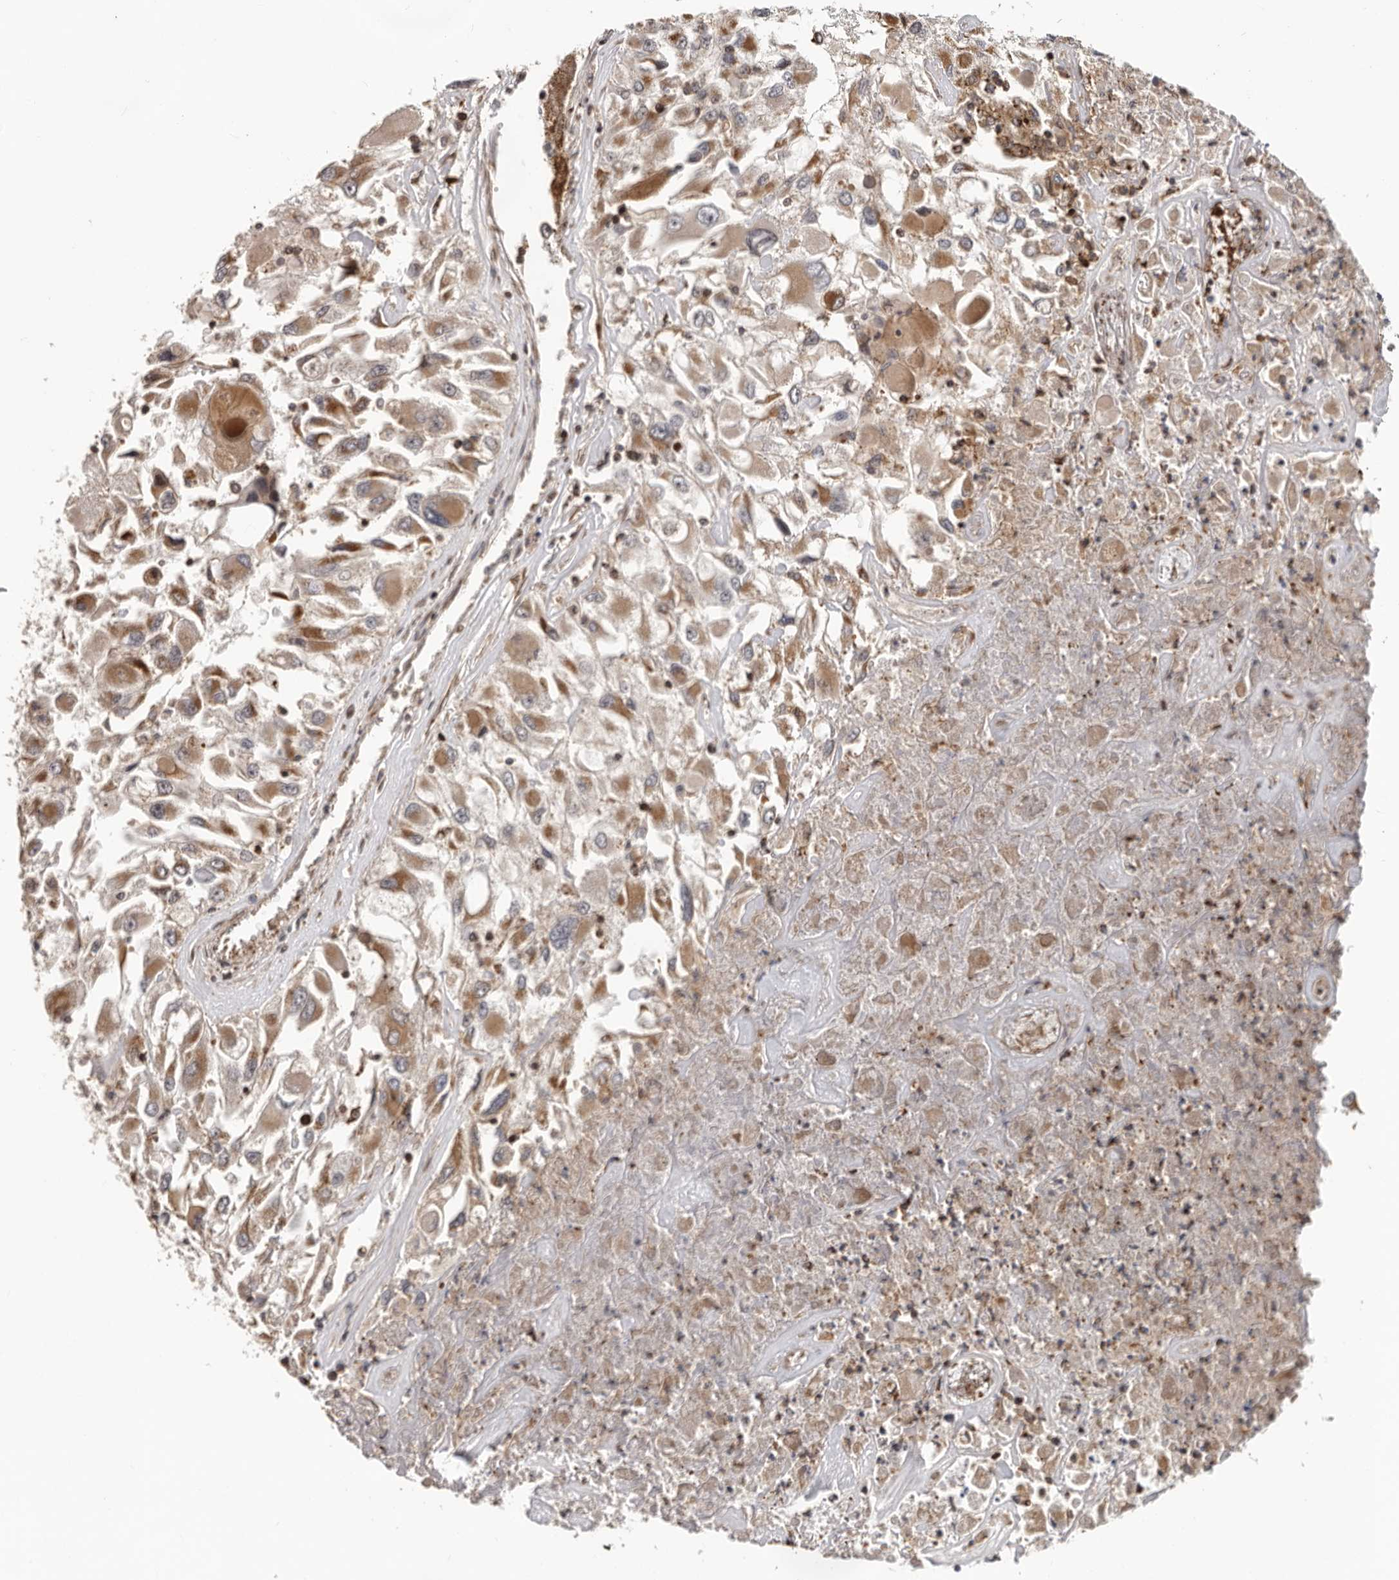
{"staining": {"intensity": "moderate", "quantity": ">75%", "location": "cytoplasmic/membranous"}, "tissue": "renal cancer", "cell_type": "Tumor cells", "image_type": "cancer", "snomed": [{"axis": "morphology", "description": "Adenocarcinoma, NOS"}, {"axis": "topography", "description": "Kidney"}], "caption": "Adenocarcinoma (renal) was stained to show a protein in brown. There is medium levels of moderate cytoplasmic/membranous positivity in about >75% of tumor cells.", "gene": "RNF157", "patient": {"sex": "female", "age": 52}}